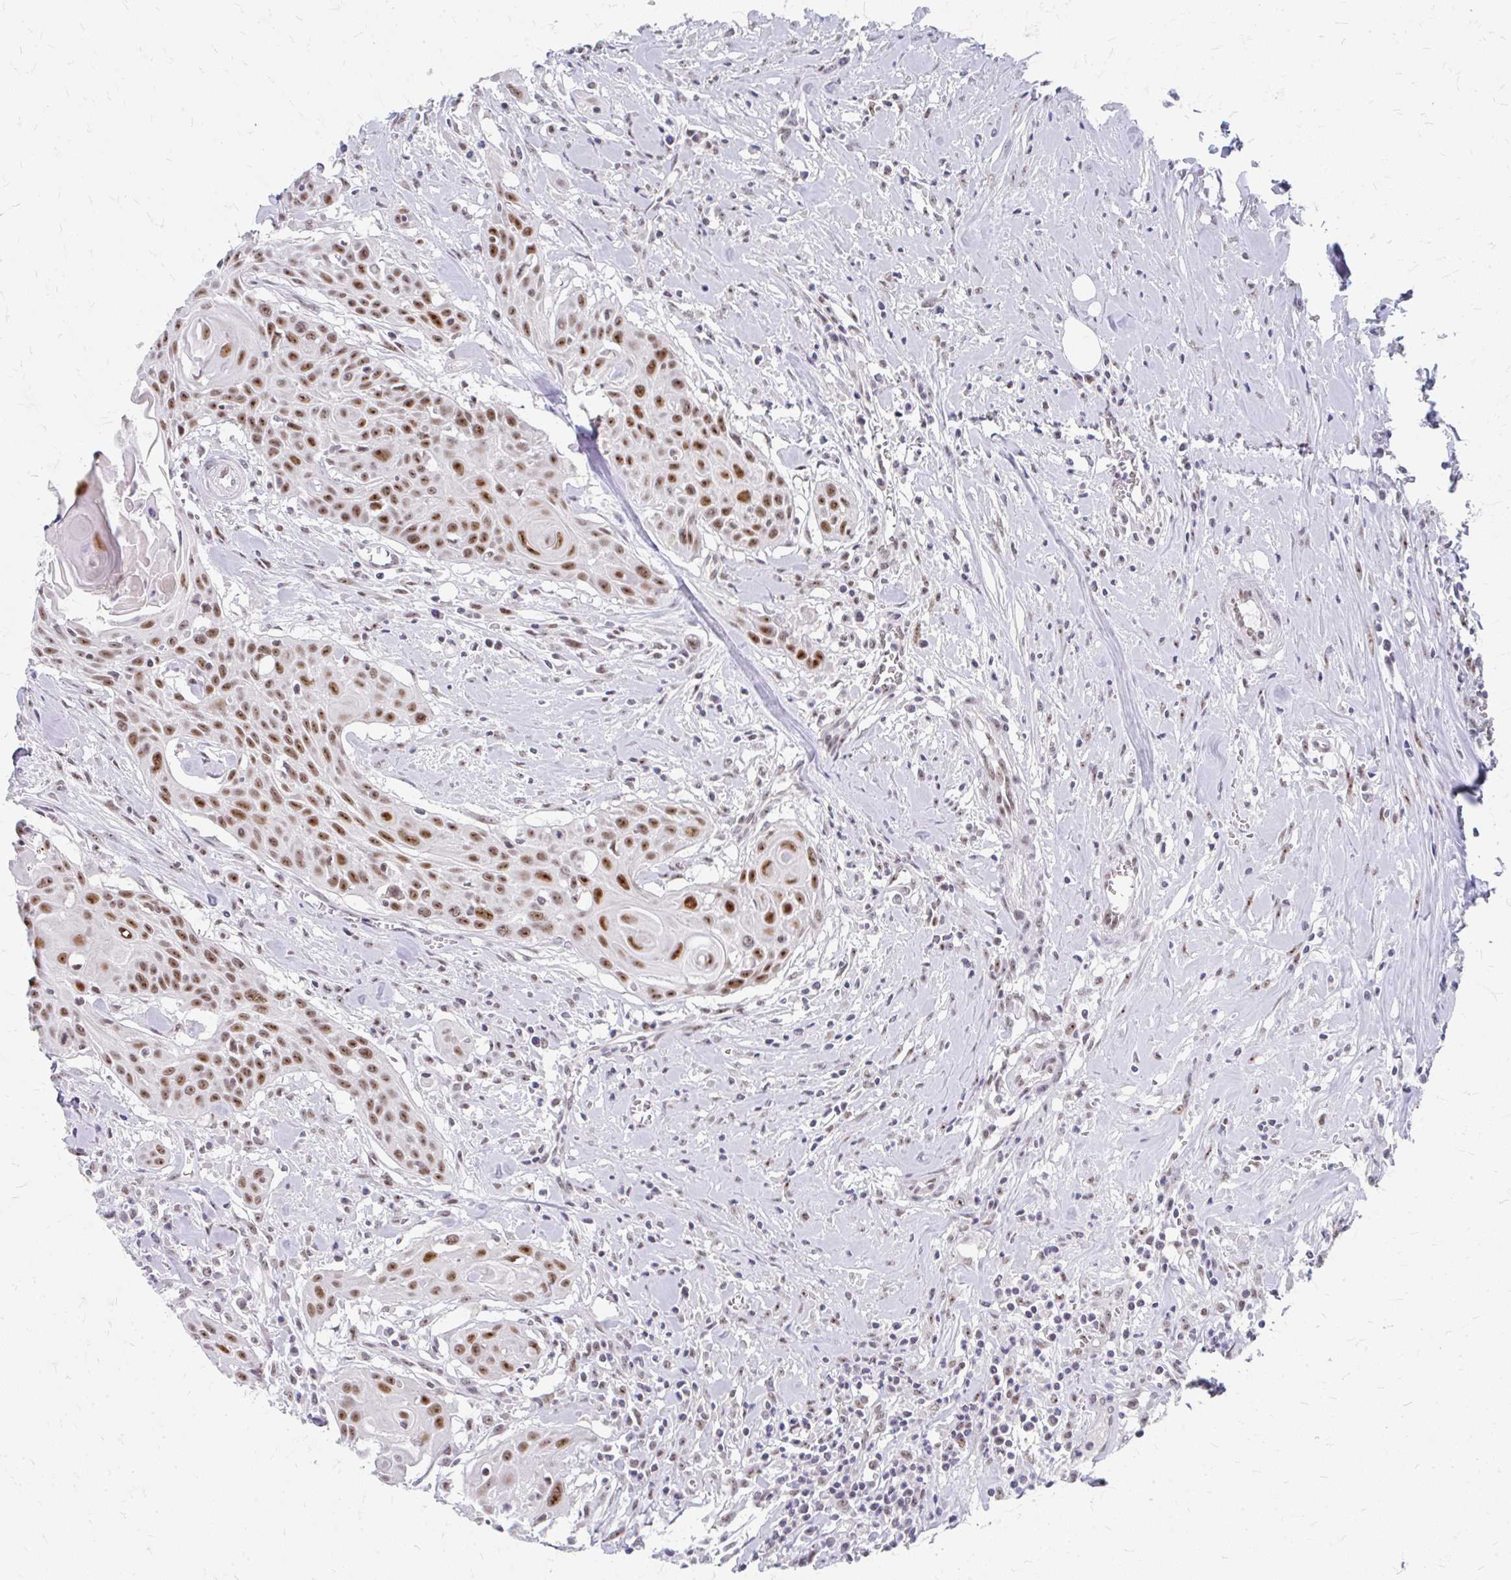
{"staining": {"intensity": "moderate", "quantity": ">75%", "location": "nuclear"}, "tissue": "head and neck cancer", "cell_type": "Tumor cells", "image_type": "cancer", "snomed": [{"axis": "morphology", "description": "Squamous cell carcinoma, NOS"}, {"axis": "topography", "description": "Lymph node"}, {"axis": "topography", "description": "Salivary gland"}, {"axis": "topography", "description": "Head-Neck"}], "caption": "Human head and neck cancer stained with a protein marker demonstrates moderate staining in tumor cells.", "gene": "GTF2H1", "patient": {"sex": "female", "age": 74}}